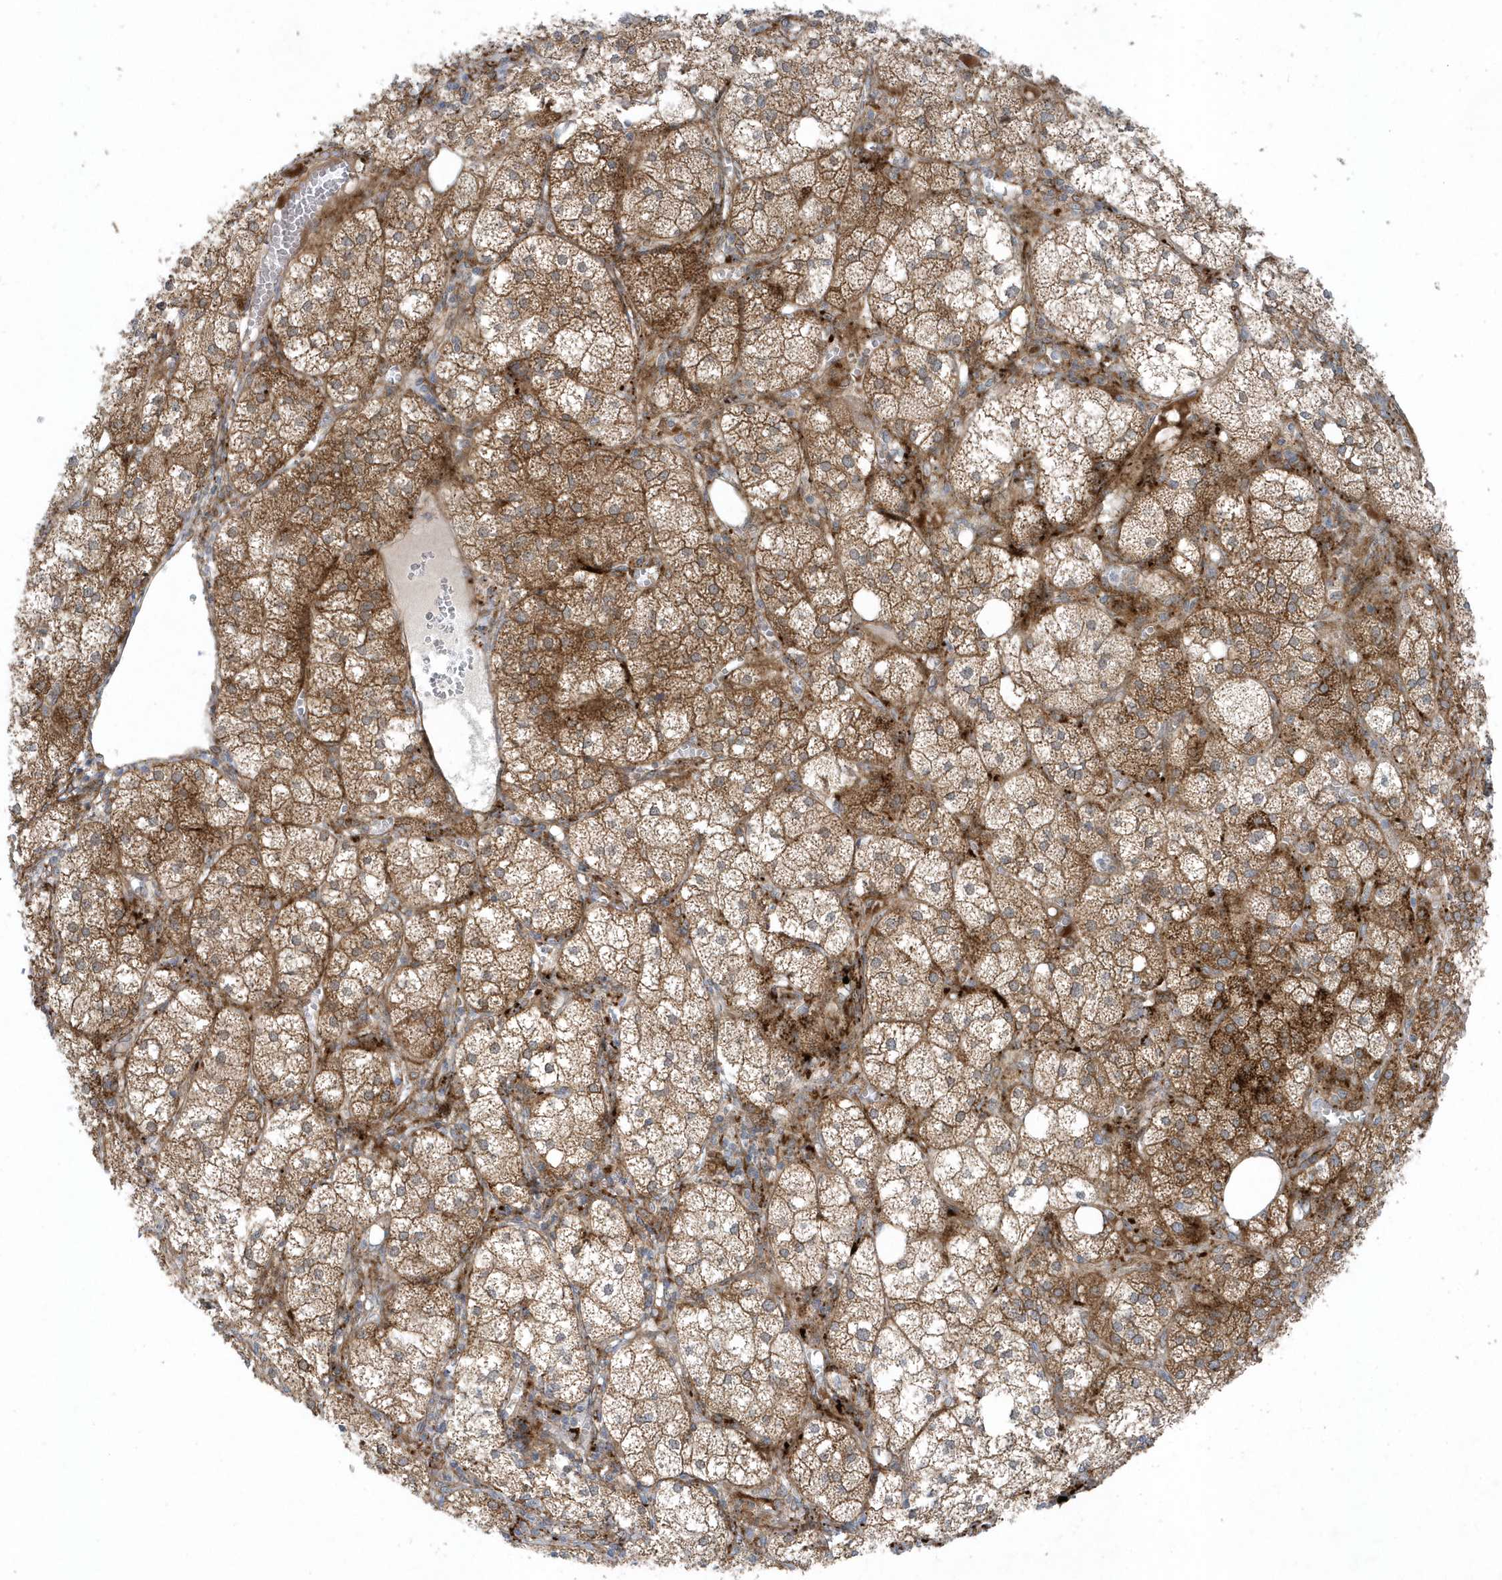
{"staining": {"intensity": "strong", "quantity": ">75%", "location": "cytoplasmic/membranous"}, "tissue": "adrenal gland", "cell_type": "Glandular cells", "image_type": "normal", "snomed": [{"axis": "morphology", "description": "Normal tissue, NOS"}, {"axis": "topography", "description": "Adrenal gland"}], "caption": "A brown stain labels strong cytoplasmic/membranous expression of a protein in glandular cells of unremarkable human adrenal gland. Immunohistochemistry (ihc) stains the protein in brown and the nuclei are stained blue.", "gene": "FAM98A", "patient": {"sex": "female", "age": 61}}